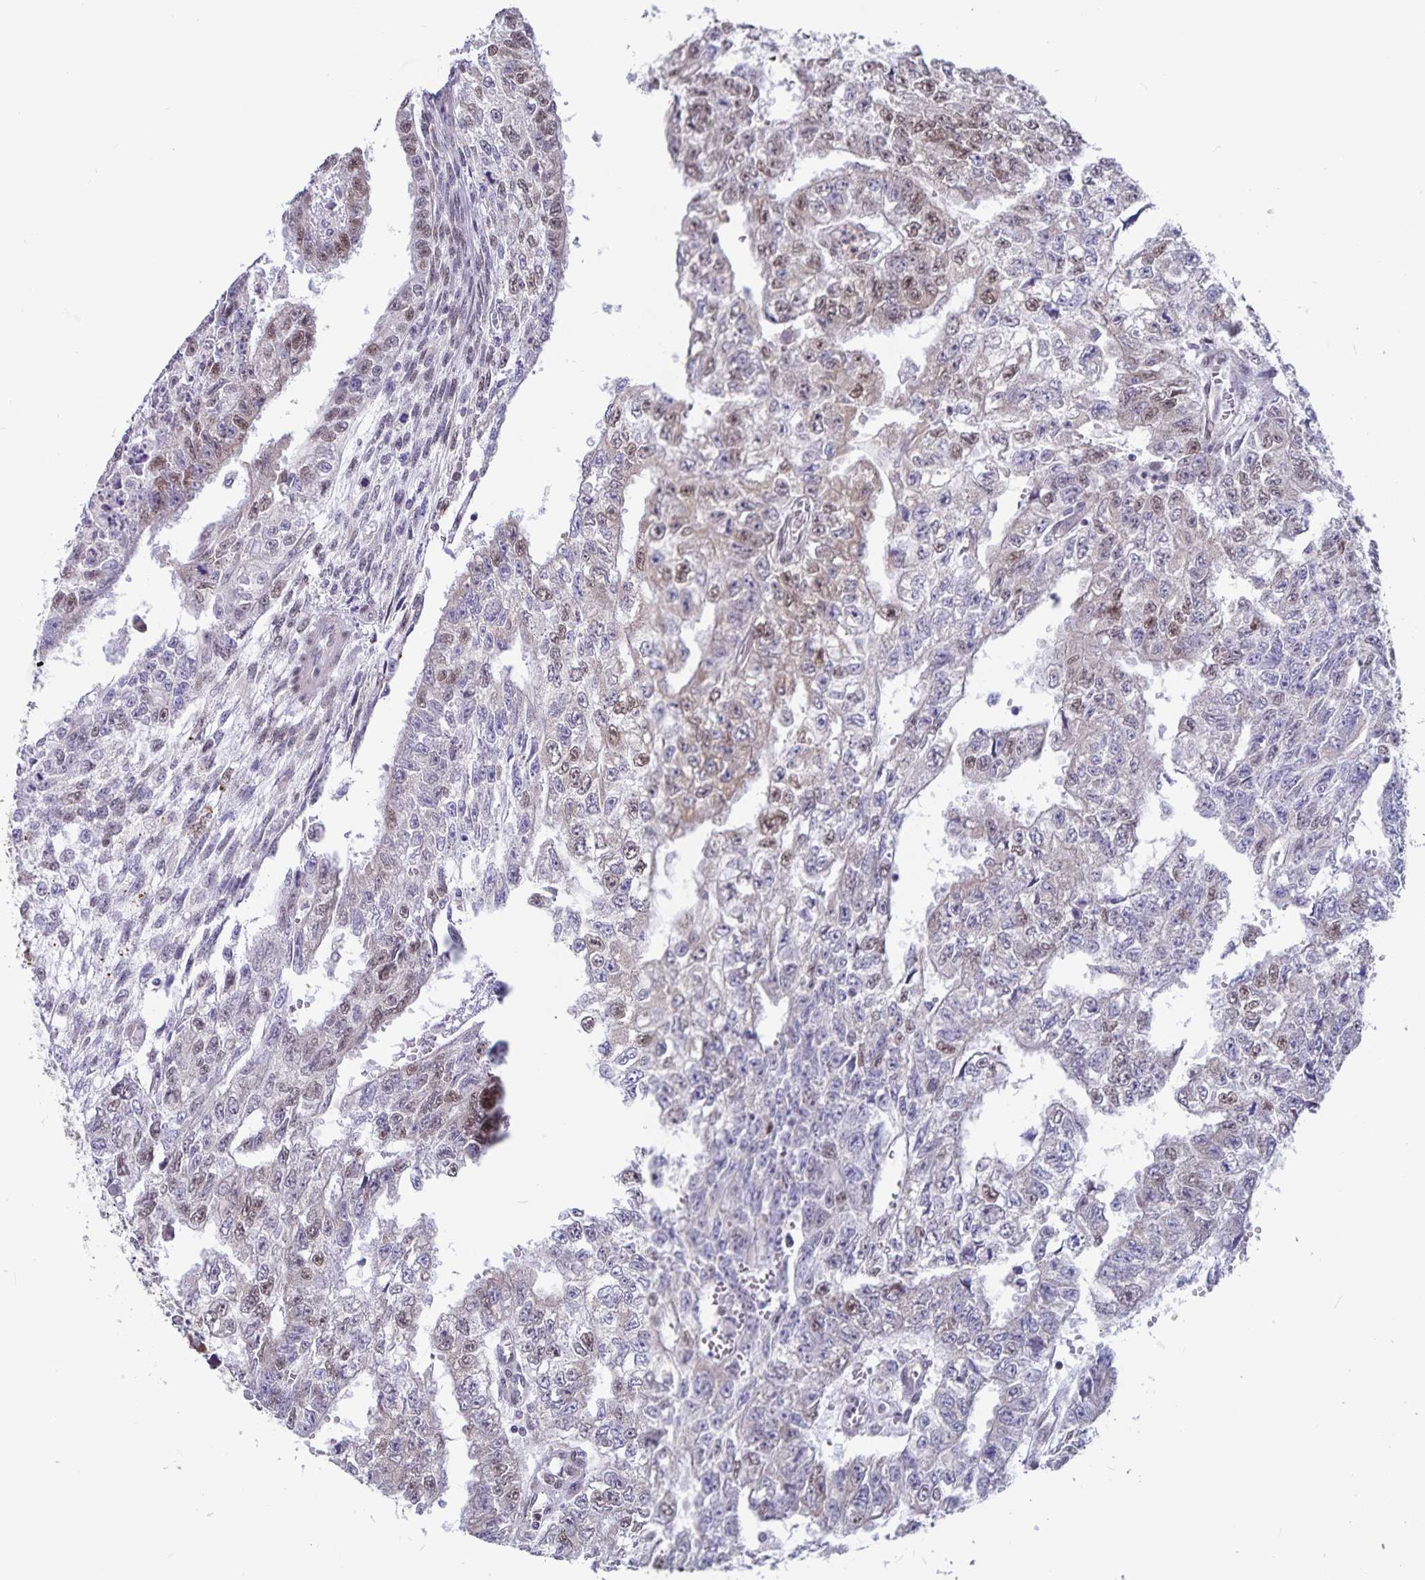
{"staining": {"intensity": "moderate", "quantity": "25%-75%", "location": "nuclear"}, "tissue": "testis cancer", "cell_type": "Tumor cells", "image_type": "cancer", "snomed": [{"axis": "morphology", "description": "Carcinoma, Embryonal, NOS"}, {"axis": "morphology", "description": "Teratoma, malignant, NOS"}, {"axis": "topography", "description": "Testis"}], "caption": "A photomicrograph showing moderate nuclear positivity in about 25%-75% of tumor cells in testis embryonal carcinoma, as visualized by brown immunohistochemical staining.", "gene": "ATP2A2", "patient": {"sex": "male", "age": 24}}